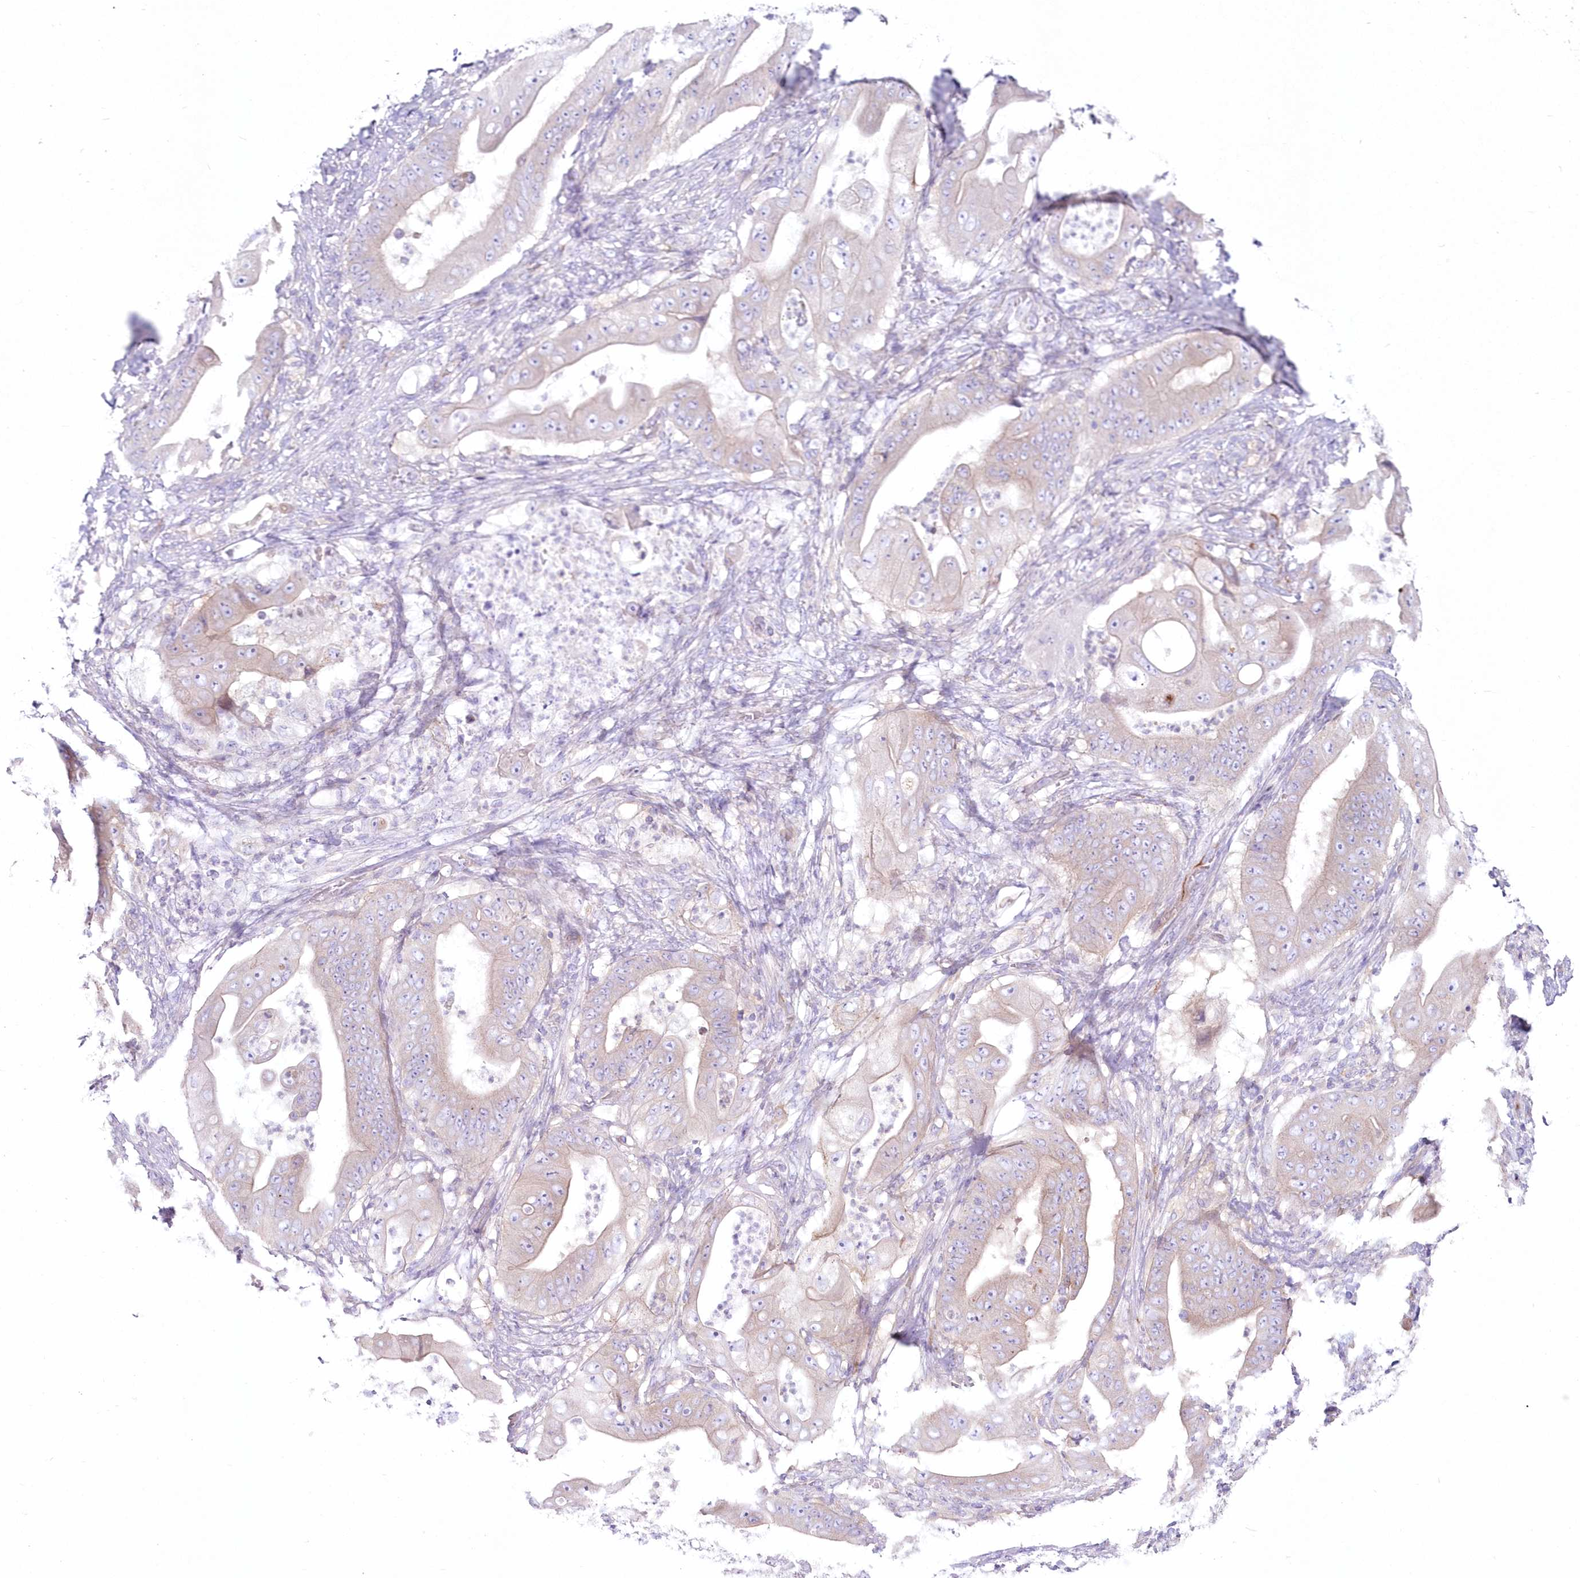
{"staining": {"intensity": "weak", "quantity": "25%-75%", "location": "cytoplasmic/membranous"}, "tissue": "stomach cancer", "cell_type": "Tumor cells", "image_type": "cancer", "snomed": [{"axis": "morphology", "description": "Adenocarcinoma, NOS"}, {"axis": "topography", "description": "Stomach"}], "caption": "Immunohistochemistry of human stomach cancer (adenocarcinoma) displays low levels of weak cytoplasmic/membranous positivity in approximately 25%-75% of tumor cells.", "gene": "ZNF843", "patient": {"sex": "female", "age": 73}}